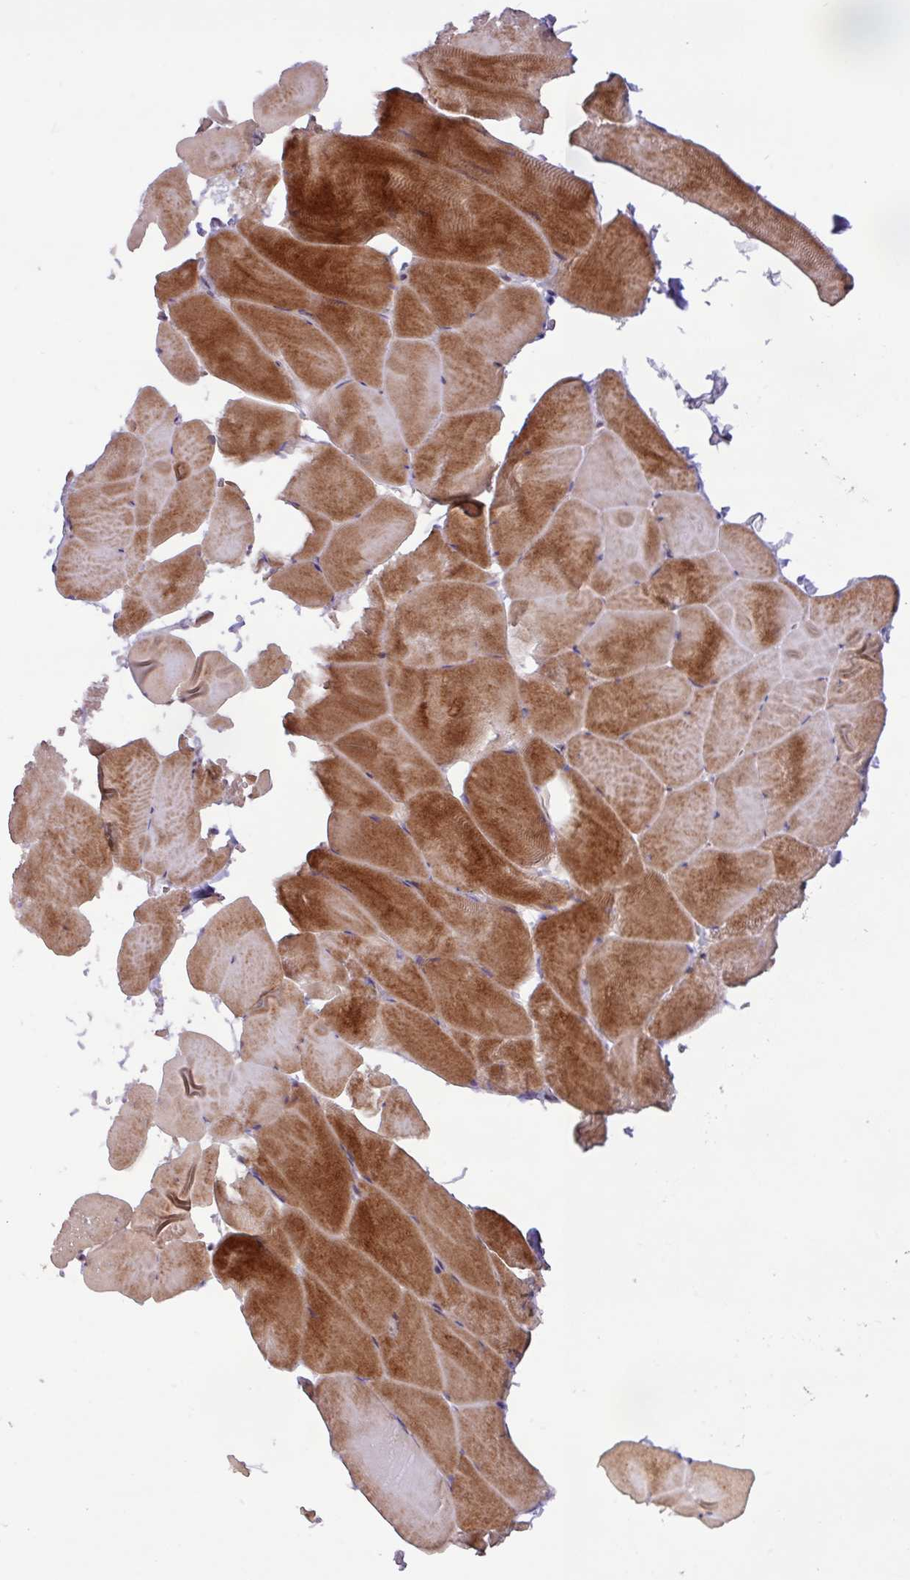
{"staining": {"intensity": "strong", "quantity": ">75%", "location": "cytoplasmic/membranous,nuclear"}, "tissue": "skeletal muscle", "cell_type": "Myocytes", "image_type": "normal", "snomed": [{"axis": "morphology", "description": "Normal tissue, NOS"}, {"axis": "topography", "description": "Skeletal muscle"}], "caption": "IHC histopathology image of normal skeletal muscle: human skeletal muscle stained using IHC exhibits high levels of strong protein expression localized specifically in the cytoplasmic/membranous,nuclear of myocytes, appearing as a cytoplasmic/membranous,nuclear brown color.", "gene": "BRD3", "patient": {"sex": "female", "age": 64}}